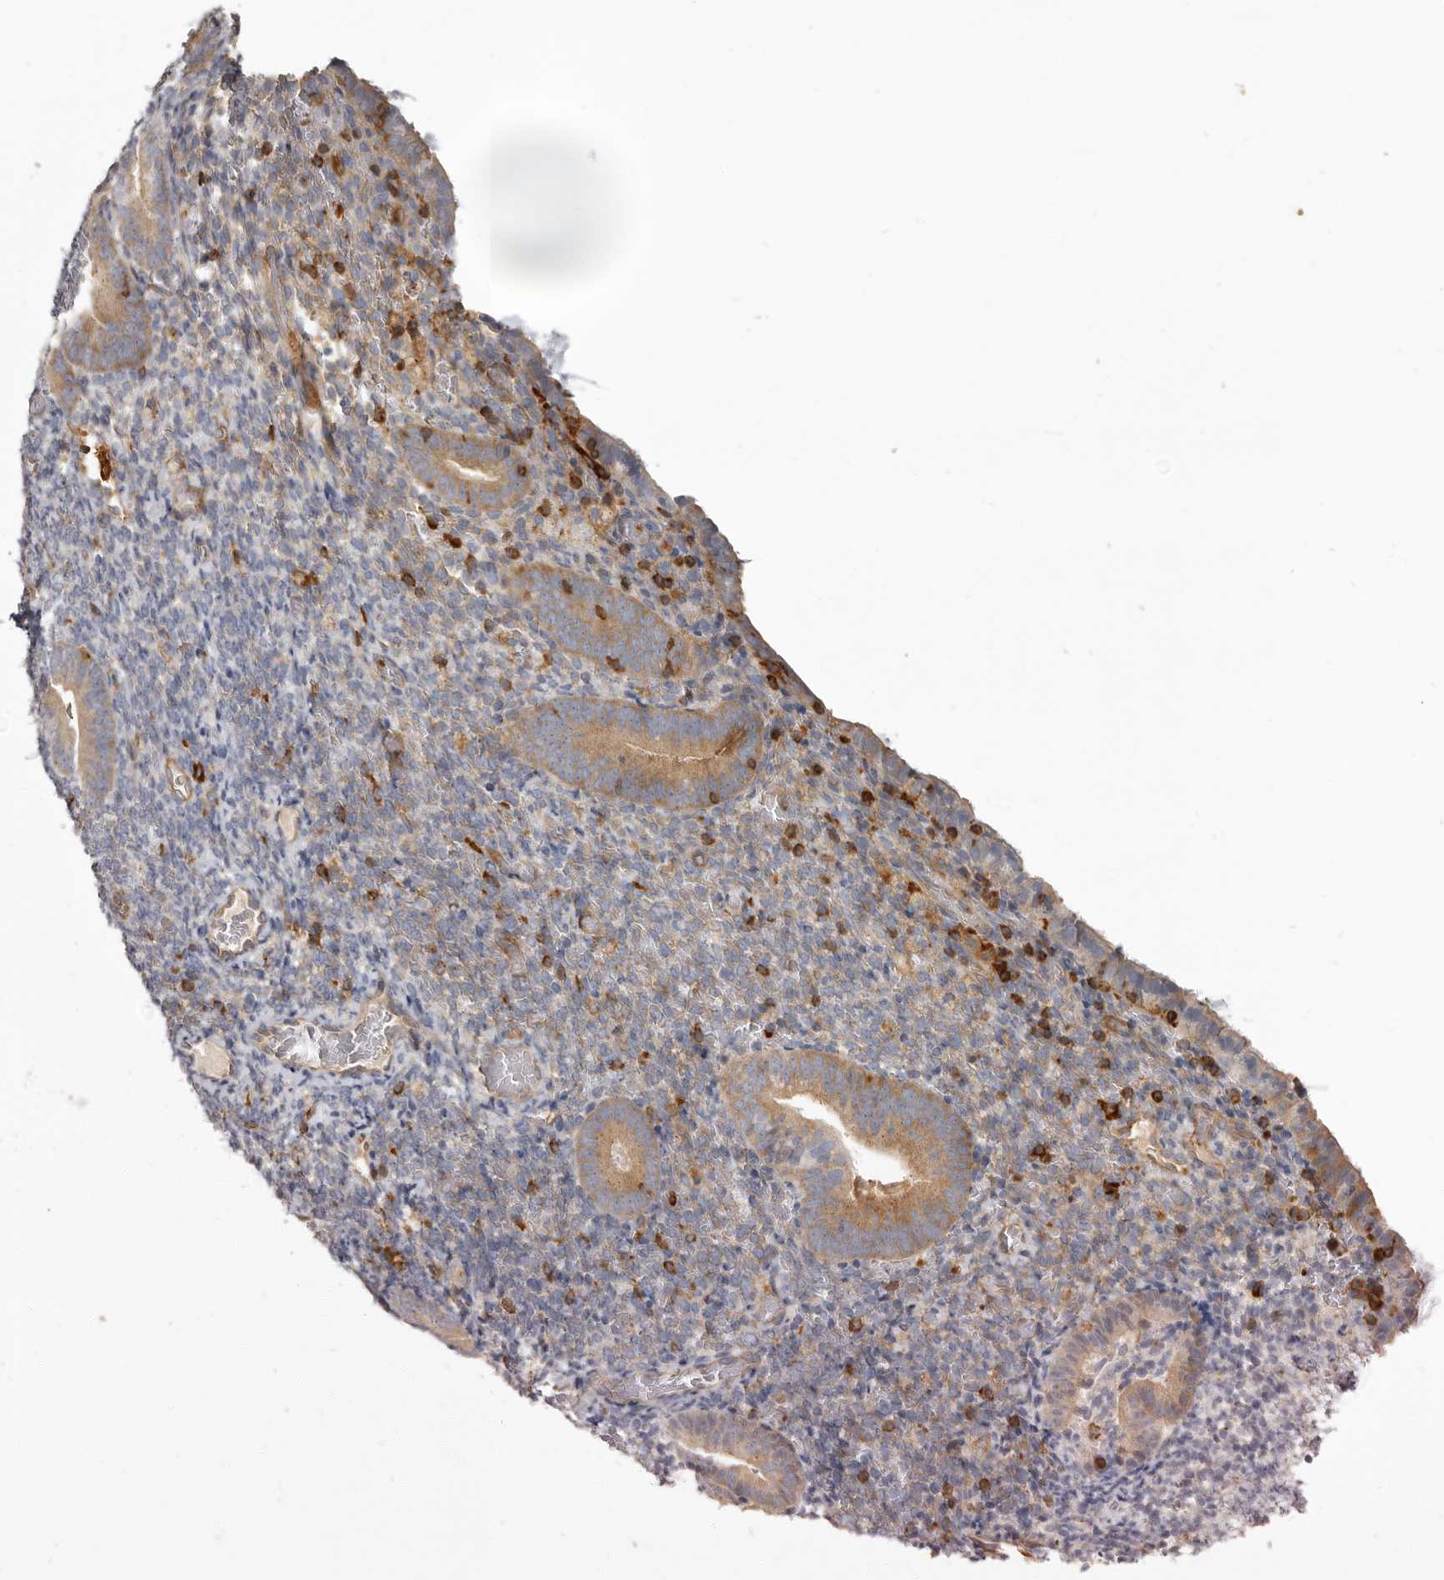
{"staining": {"intensity": "weak", "quantity": "<25%", "location": "cytoplasmic/membranous"}, "tissue": "endometrium", "cell_type": "Cells in endometrial stroma", "image_type": "normal", "snomed": [{"axis": "morphology", "description": "Normal tissue, NOS"}, {"axis": "topography", "description": "Endometrium"}], "caption": "Immunohistochemistry image of unremarkable endometrium: human endometrium stained with DAB (3,3'-diaminobenzidine) reveals no significant protein positivity in cells in endometrial stroma.", "gene": "CBL", "patient": {"sex": "female", "age": 51}}